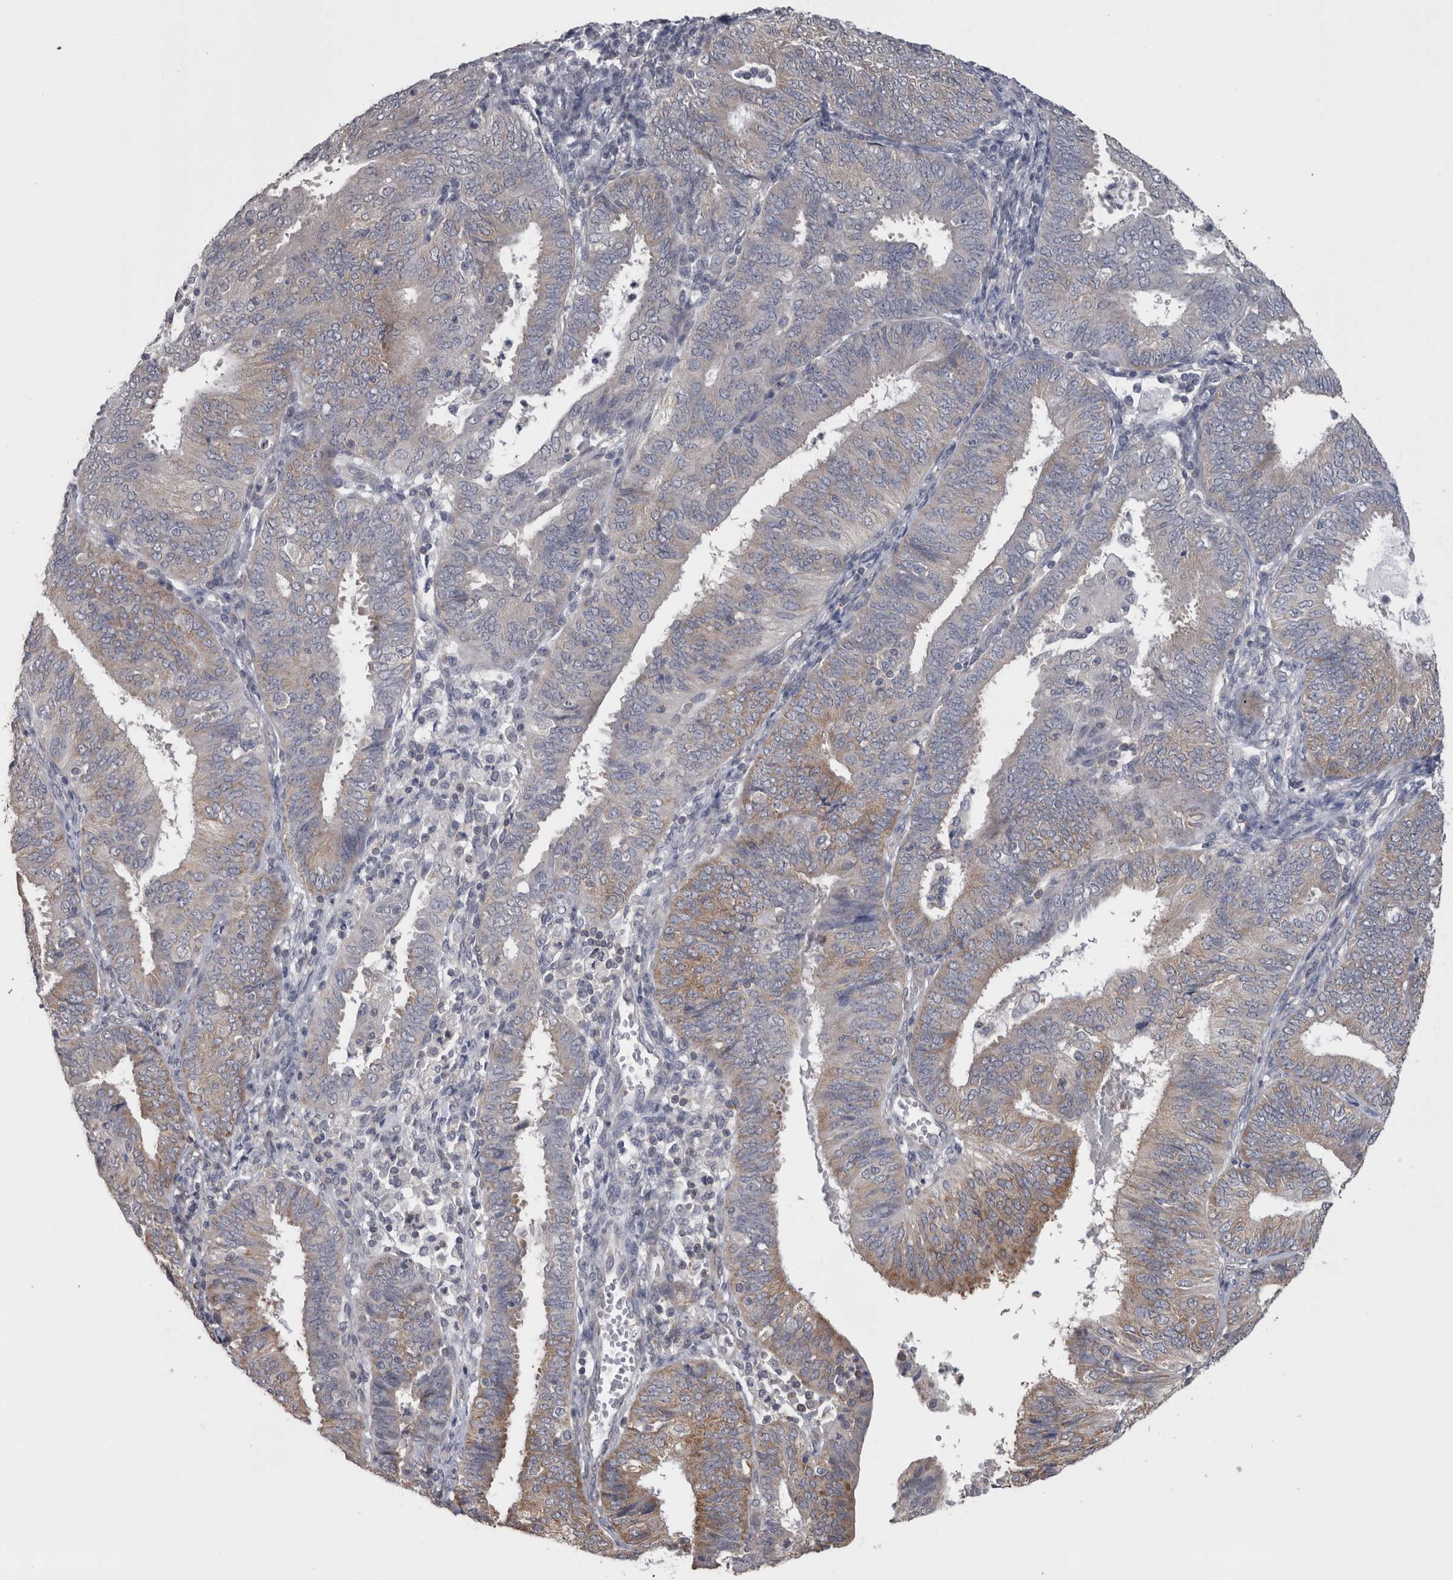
{"staining": {"intensity": "moderate", "quantity": "<25%", "location": "cytoplasmic/membranous"}, "tissue": "endometrial cancer", "cell_type": "Tumor cells", "image_type": "cancer", "snomed": [{"axis": "morphology", "description": "Adenocarcinoma, NOS"}, {"axis": "topography", "description": "Endometrium"}], "caption": "This is a photomicrograph of immunohistochemistry staining of endometrial cancer (adenocarcinoma), which shows moderate expression in the cytoplasmic/membranous of tumor cells.", "gene": "DDX6", "patient": {"sex": "female", "age": 58}}